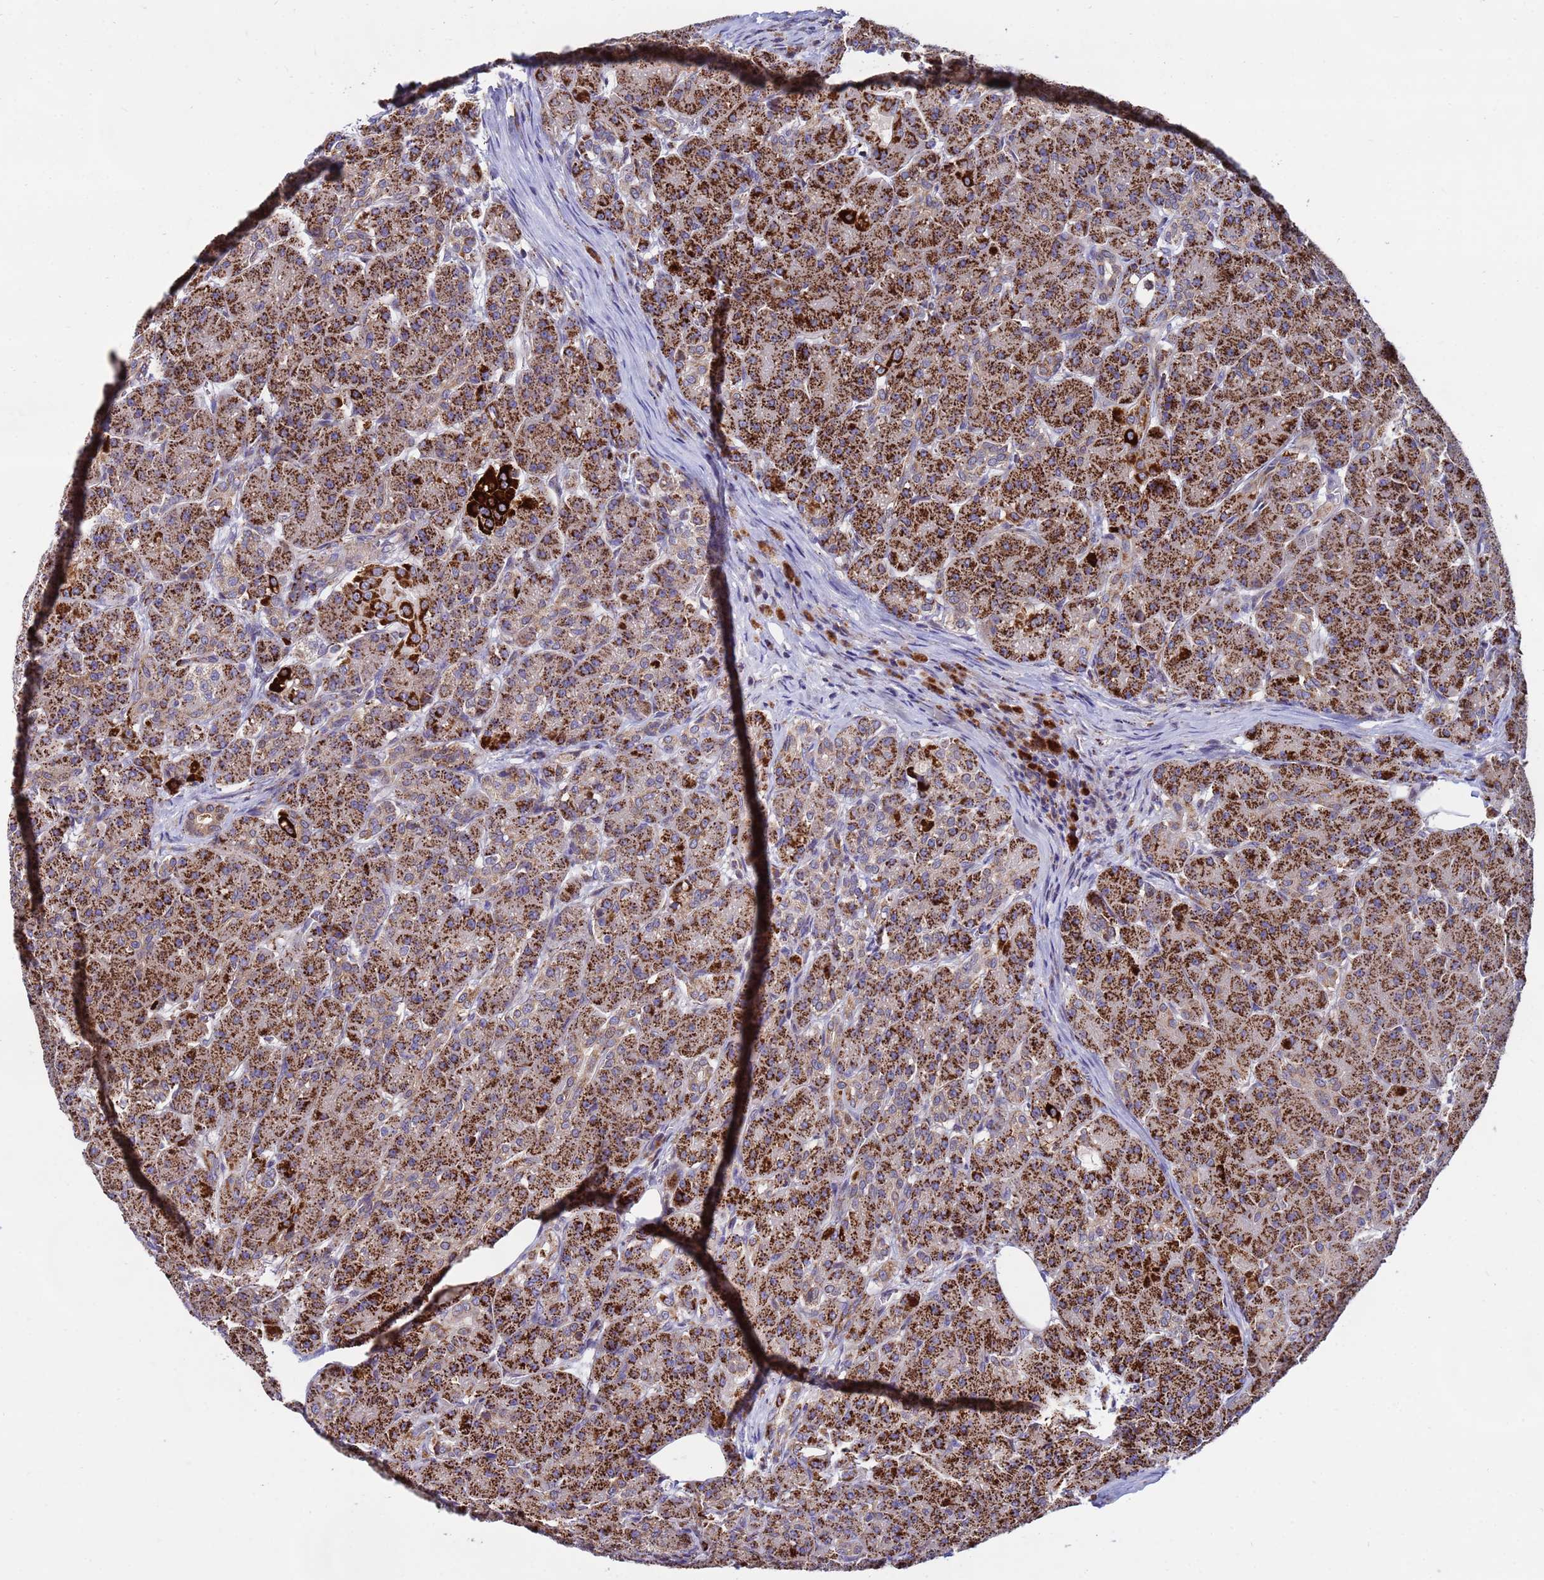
{"staining": {"intensity": "strong", "quantity": ">75%", "location": "cytoplasmic/membranous"}, "tissue": "pancreas", "cell_type": "Exocrine glandular cells", "image_type": "normal", "snomed": [{"axis": "morphology", "description": "Normal tissue, NOS"}, {"axis": "topography", "description": "Pancreas"}], "caption": "Protein analysis of unremarkable pancreas reveals strong cytoplasmic/membranous positivity in approximately >75% of exocrine glandular cells.", "gene": "TUBGCP3", "patient": {"sex": "male", "age": 63}}